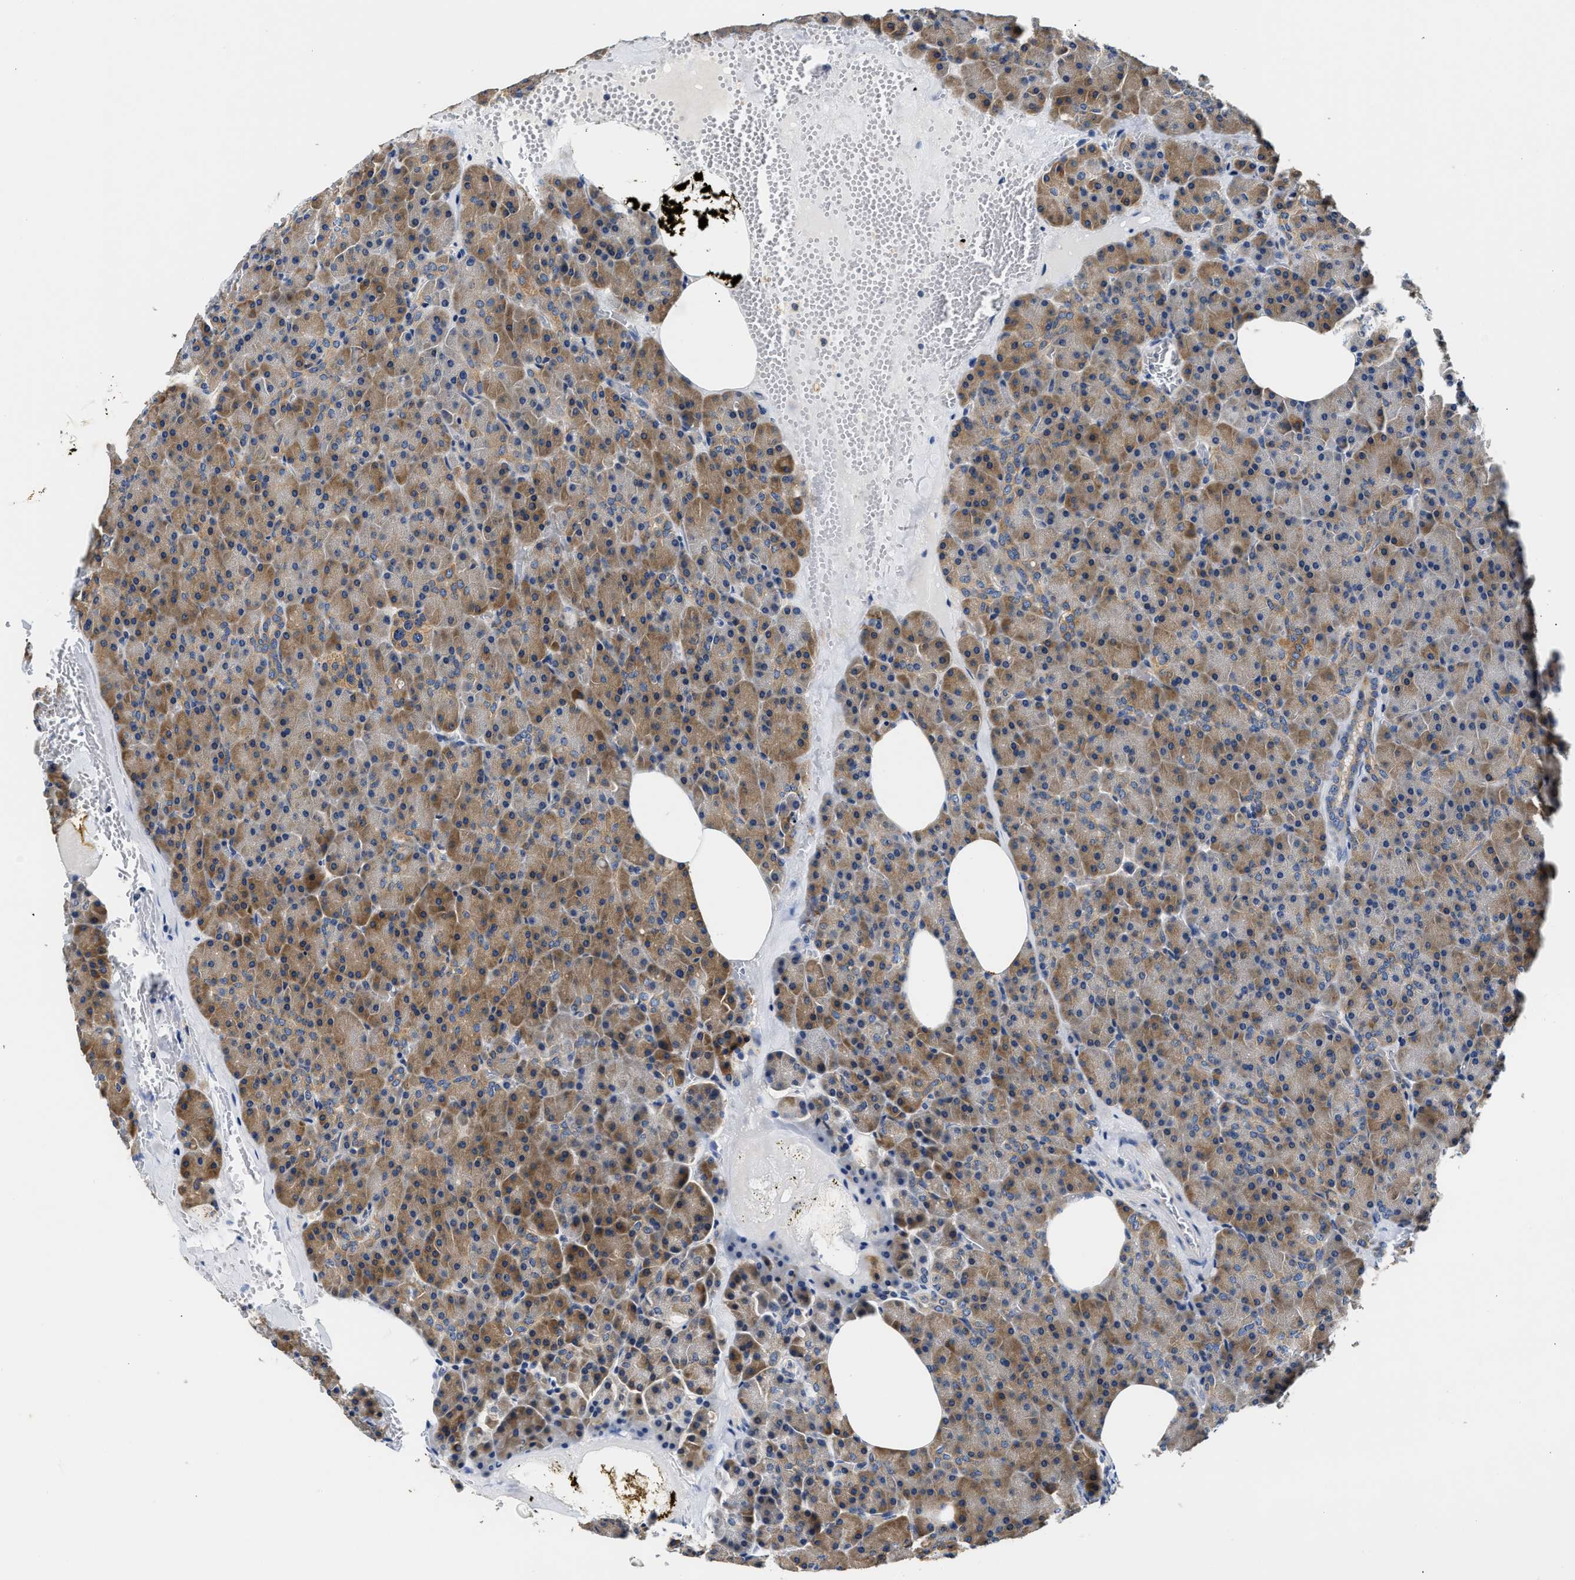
{"staining": {"intensity": "moderate", "quantity": ">75%", "location": "cytoplasmic/membranous"}, "tissue": "pancreas", "cell_type": "Exocrine glandular cells", "image_type": "normal", "snomed": [{"axis": "morphology", "description": "Normal tissue, NOS"}, {"axis": "topography", "description": "Pancreas"}], "caption": "Exocrine glandular cells exhibit medium levels of moderate cytoplasmic/membranous positivity in about >75% of cells in normal human pancreas. The staining was performed using DAB, with brown indicating positive protein expression. Nuclei are stained blue with hematoxylin.", "gene": "FAM185A", "patient": {"sex": "female", "age": 35}}